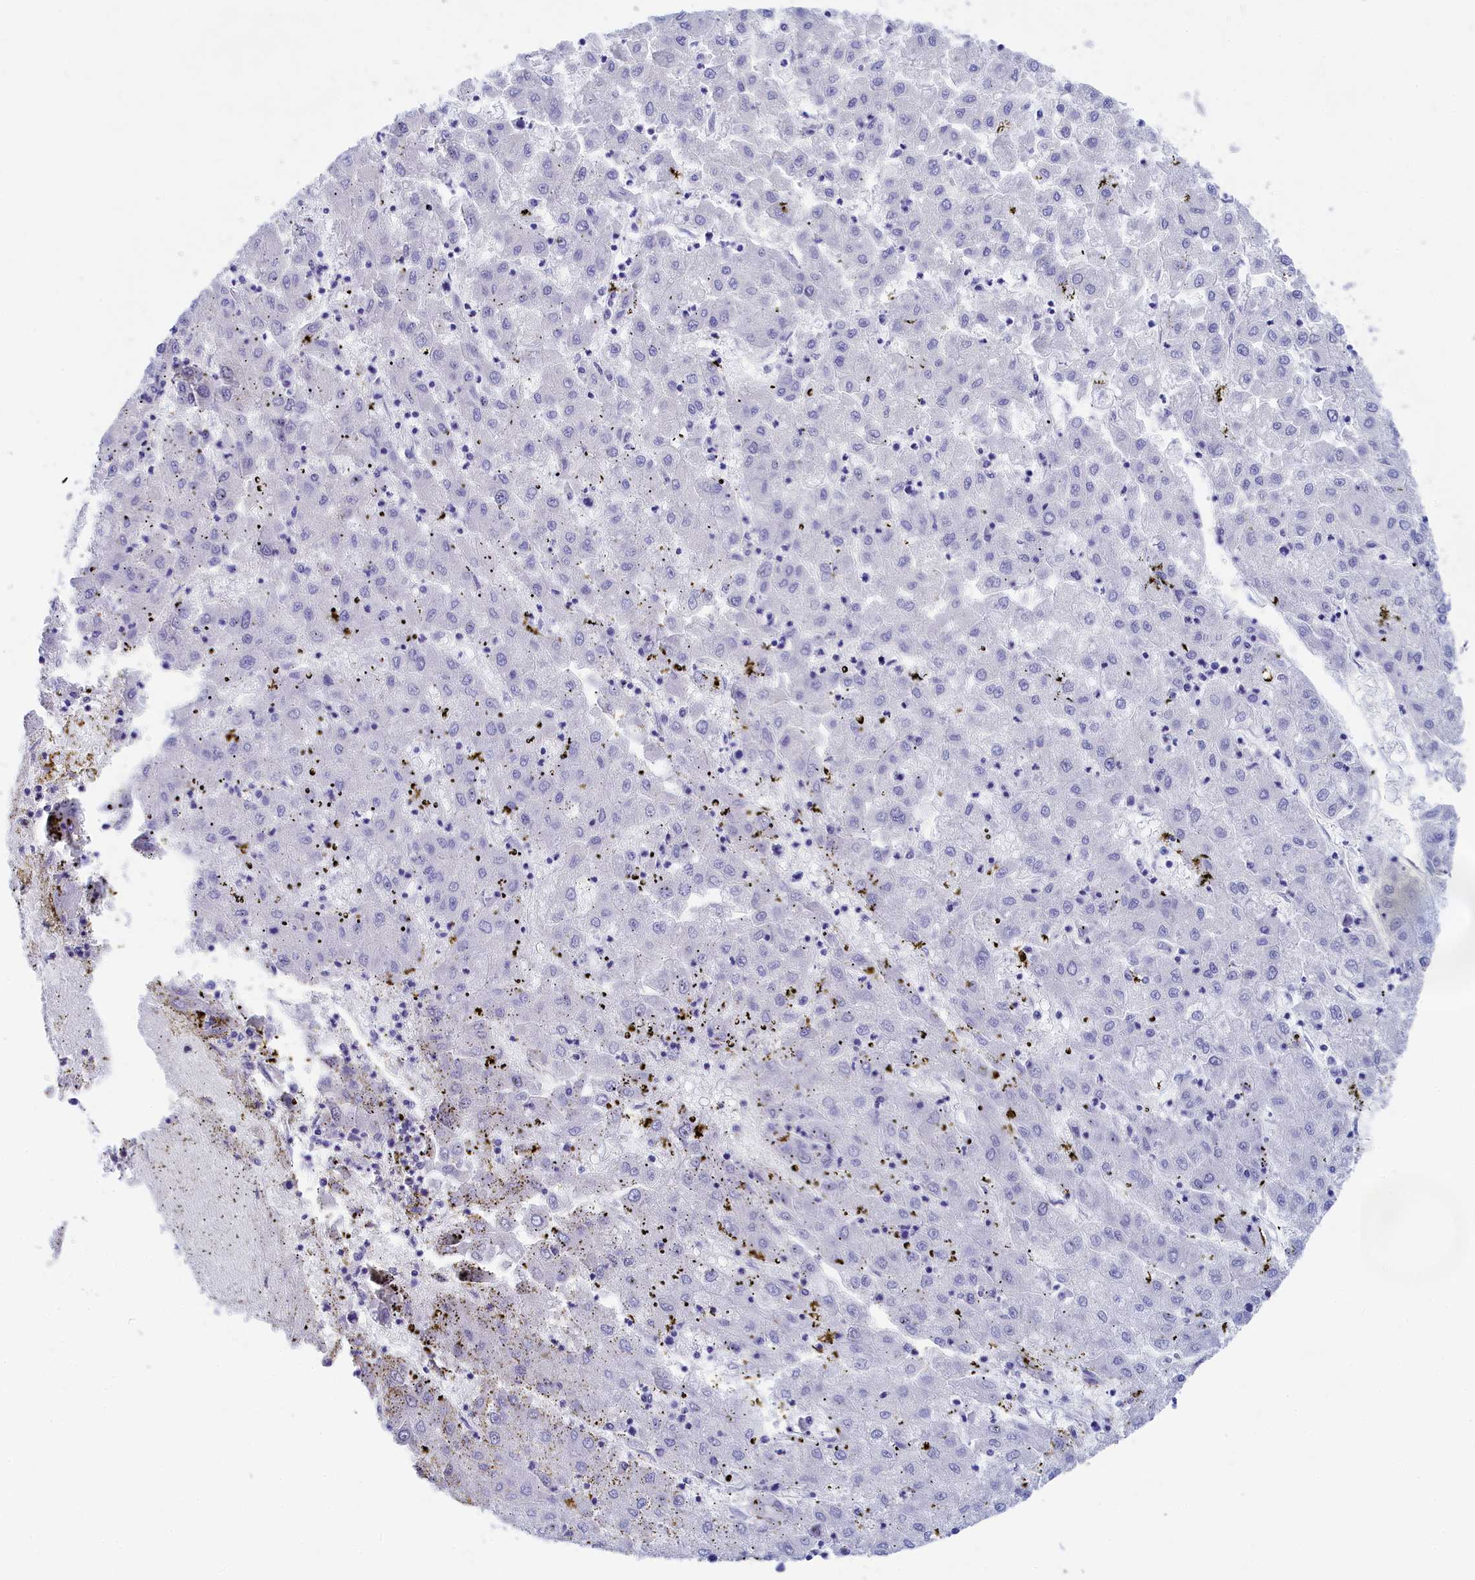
{"staining": {"intensity": "negative", "quantity": "none", "location": "none"}, "tissue": "liver cancer", "cell_type": "Tumor cells", "image_type": "cancer", "snomed": [{"axis": "morphology", "description": "Carcinoma, Hepatocellular, NOS"}, {"axis": "topography", "description": "Liver"}], "caption": "Protein analysis of liver cancer (hepatocellular carcinoma) demonstrates no significant staining in tumor cells.", "gene": "TRIM10", "patient": {"sex": "male", "age": 72}}